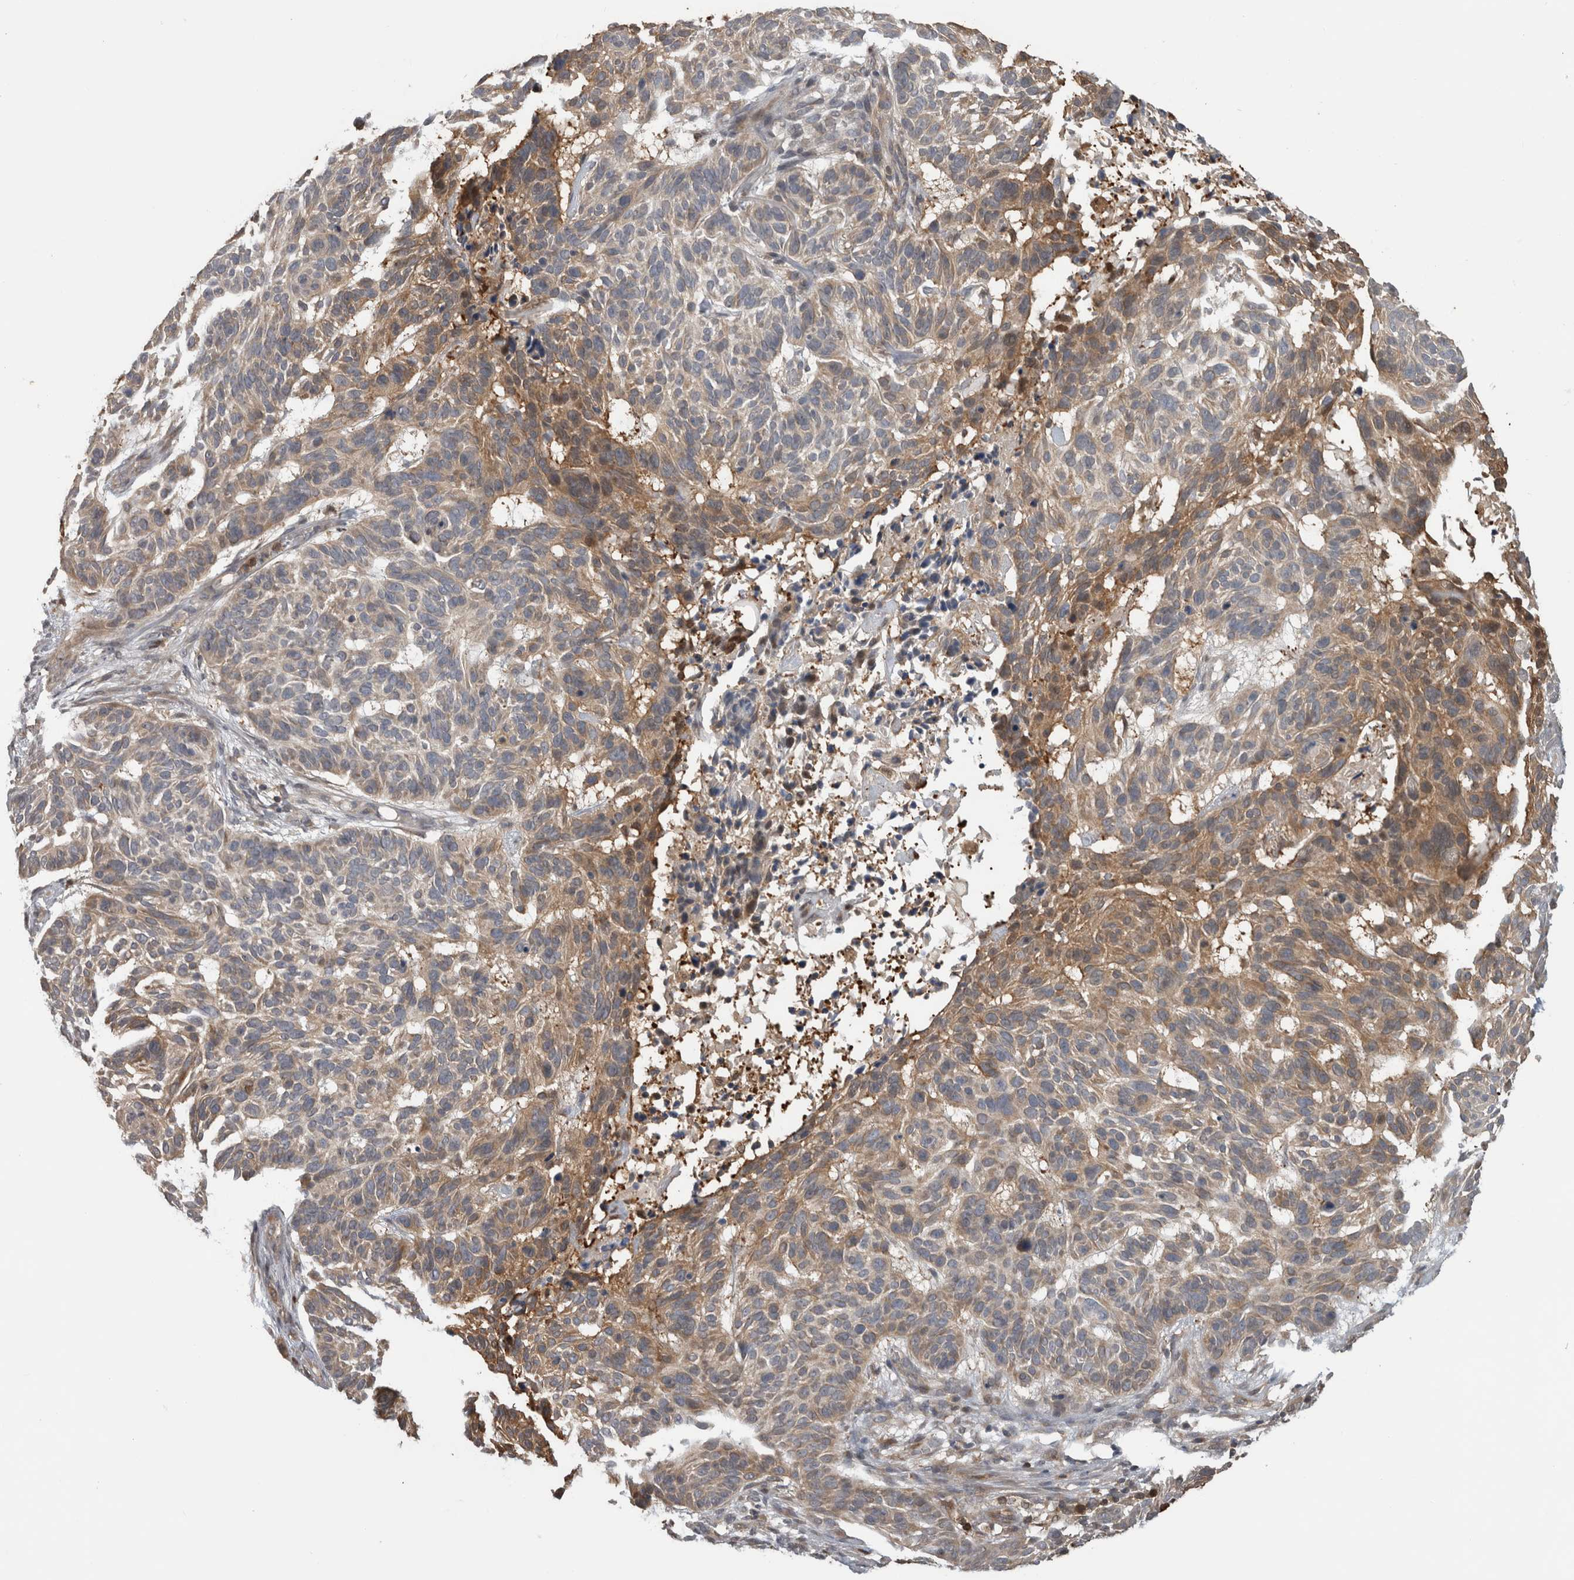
{"staining": {"intensity": "moderate", "quantity": "<25%", "location": "cytoplasmic/membranous"}, "tissue": "skin cancer", "cell_type": "Tumor cells", "image_type": "cancer", "snomed": [{"axis": "morphology", "description": "Basal cell carcinoma"}, {"axis": "topography", "description": "Skin"}], "caption": "Tumor cells display low levels of moderate cytoplasmic/membranous positivity in approximately <25% of cells in skin cancer.", "gene": "USH1G", "patient": {"sex": "male", "age": 85}}